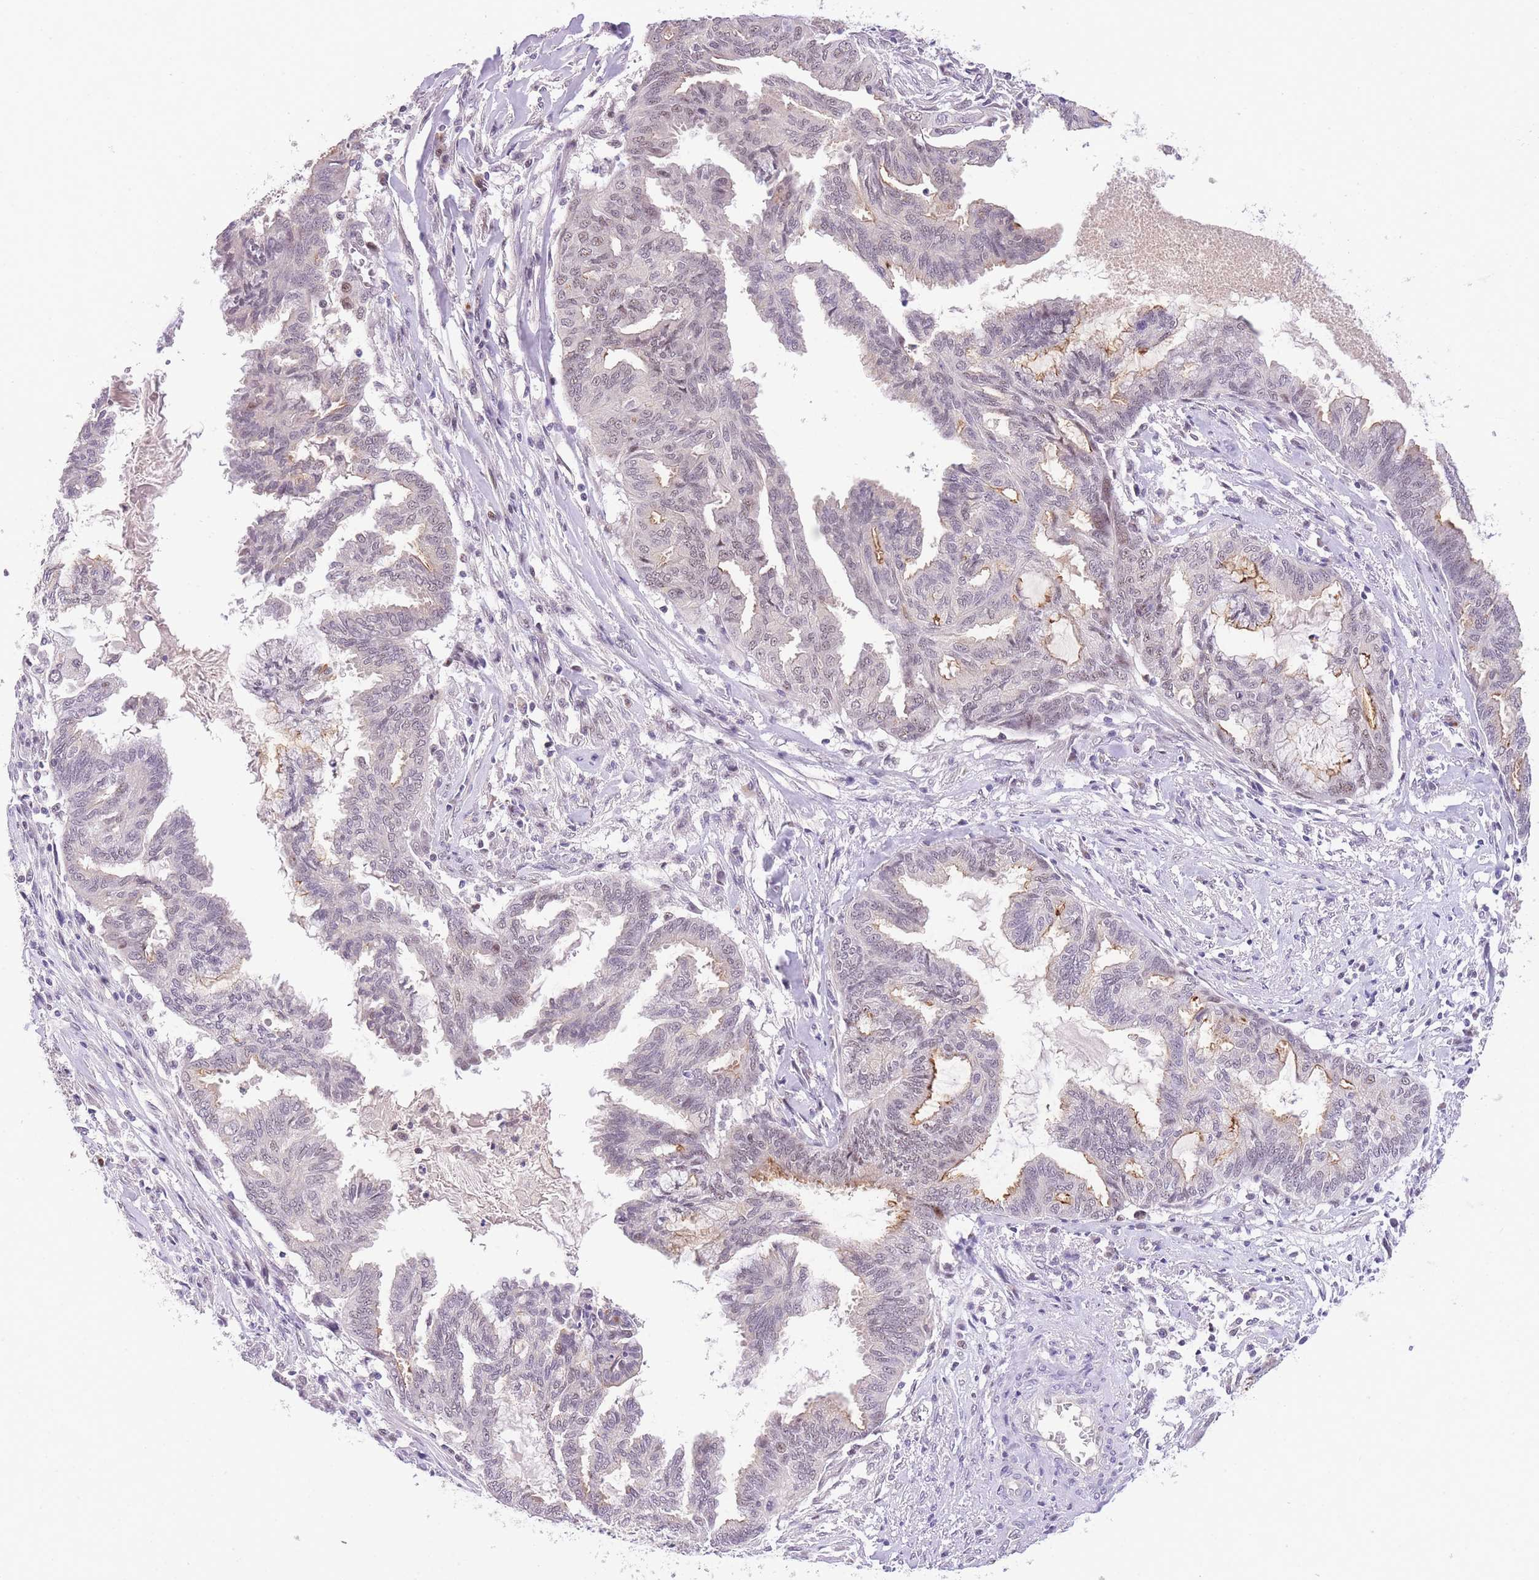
{"staining": {"intensity": "negative", "quantity": "none", "location": "none"}, "tissue": "endometrial cancer", "cell_type": "Tumor cells", "image_type": "cancer", "snomed": [{"axis": "morphology", "description": "Adenocarcinoma, NOS"}, {"axis": "topography", "description": "Endometrium"}], "caption": "Tumor cells are negative for brown protein staining in endometrial cancer (adenocarcinoma).", "gene": "SLC35F2", "patient": {"sex": "female", "age": 86}}